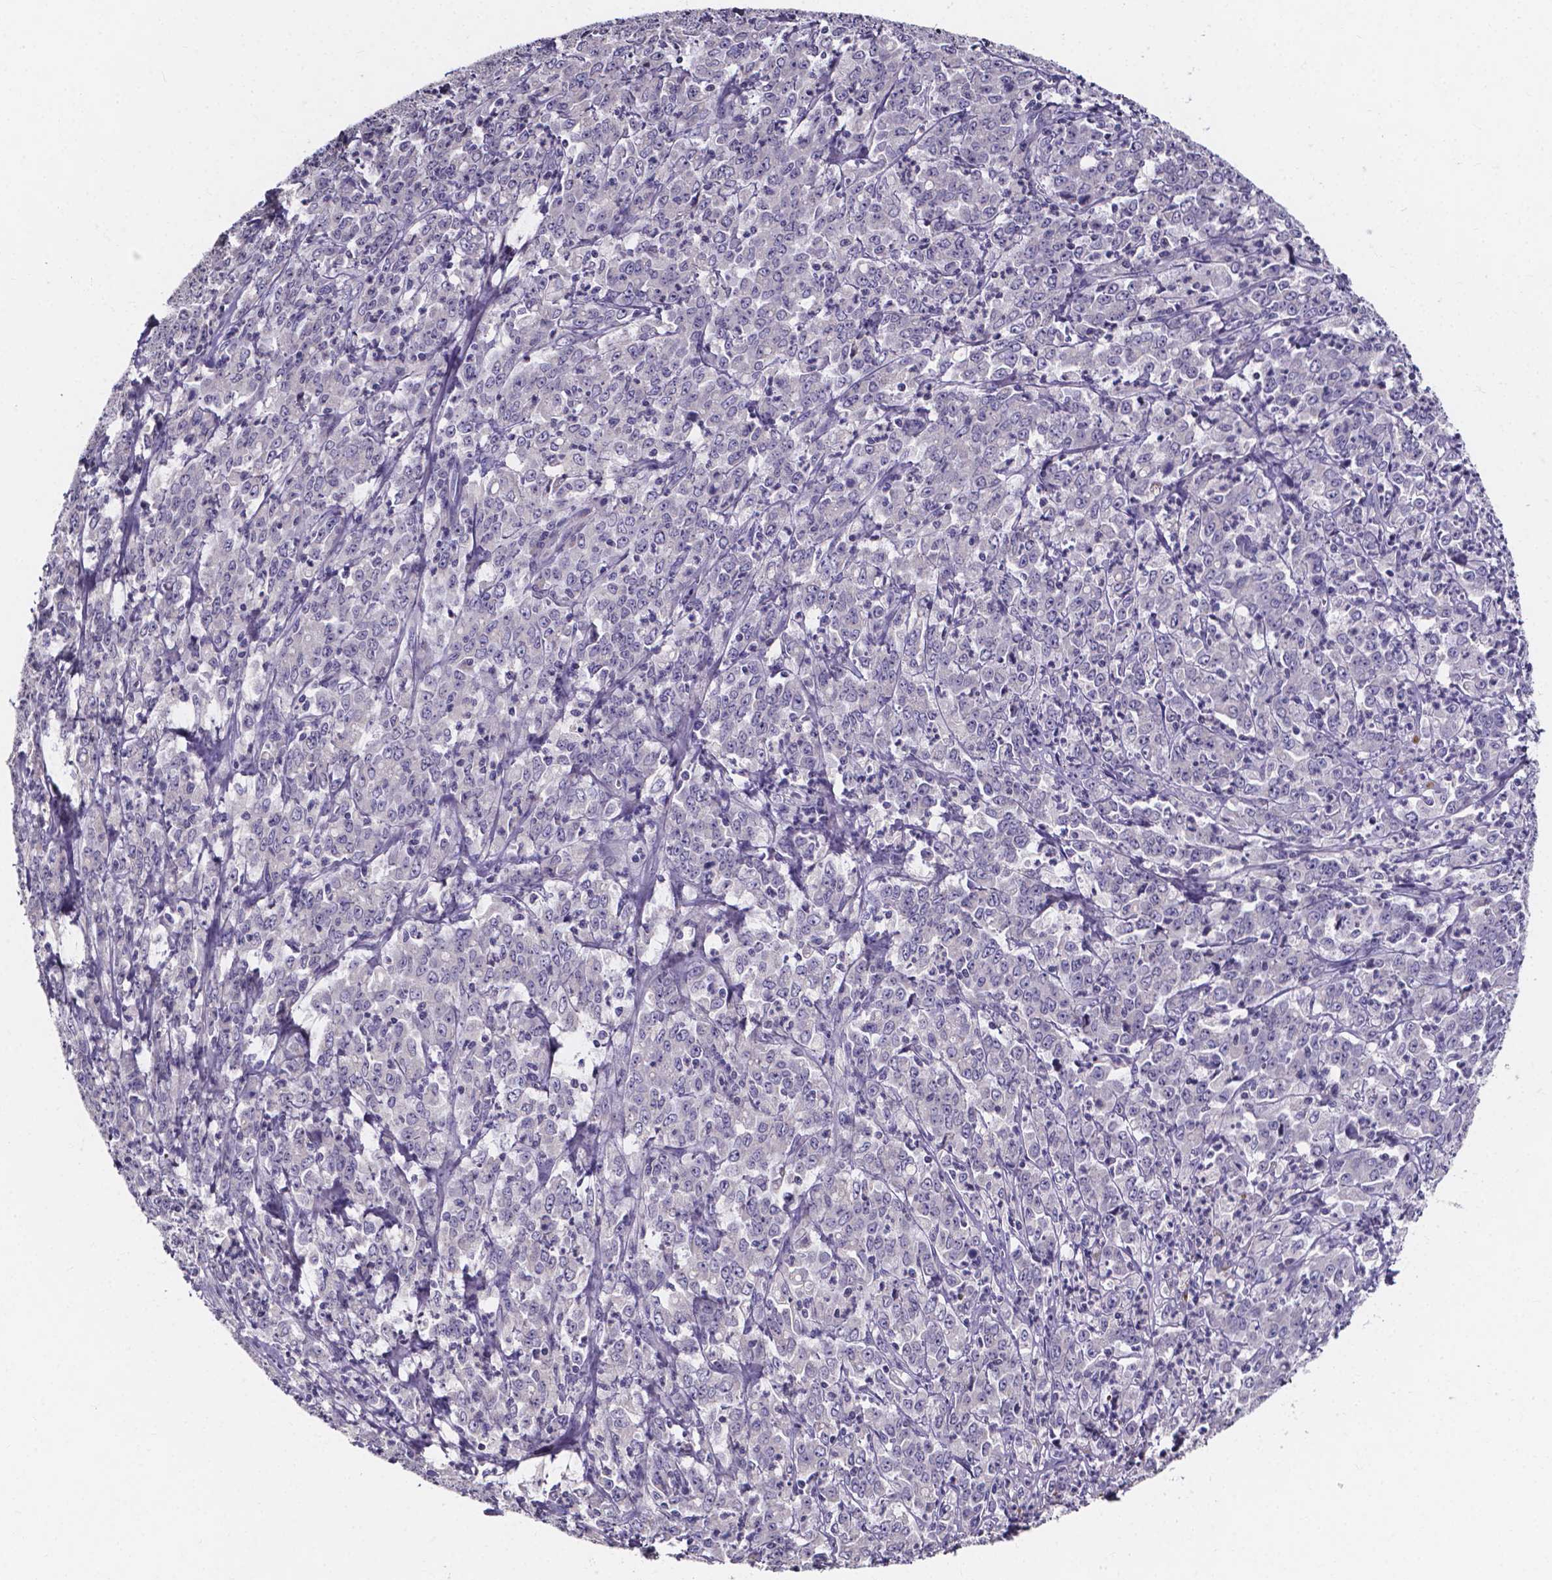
{"staining": {"intensity": "negative", "quantity": "none", "location": "none"}, "tissue": "stomach cancer", "cell_type": "Tumor cells", "image_type": "cancer", "snomed": [{"axis": "morphology", "description": "Adenocarcinoma, NOS"}, {"axis": "topography", "description": "Stomach, lower"}], "caption": "Tumor cells are negative for protein expression in human stomach cancer. (Brightfield microscopy of DAB (3,3'-diaminobenzidine) immunohistochemistry (IHC) at high magnification).", "gene": "SPOCD1", "patient": {"sex": "female", "age": 71}}